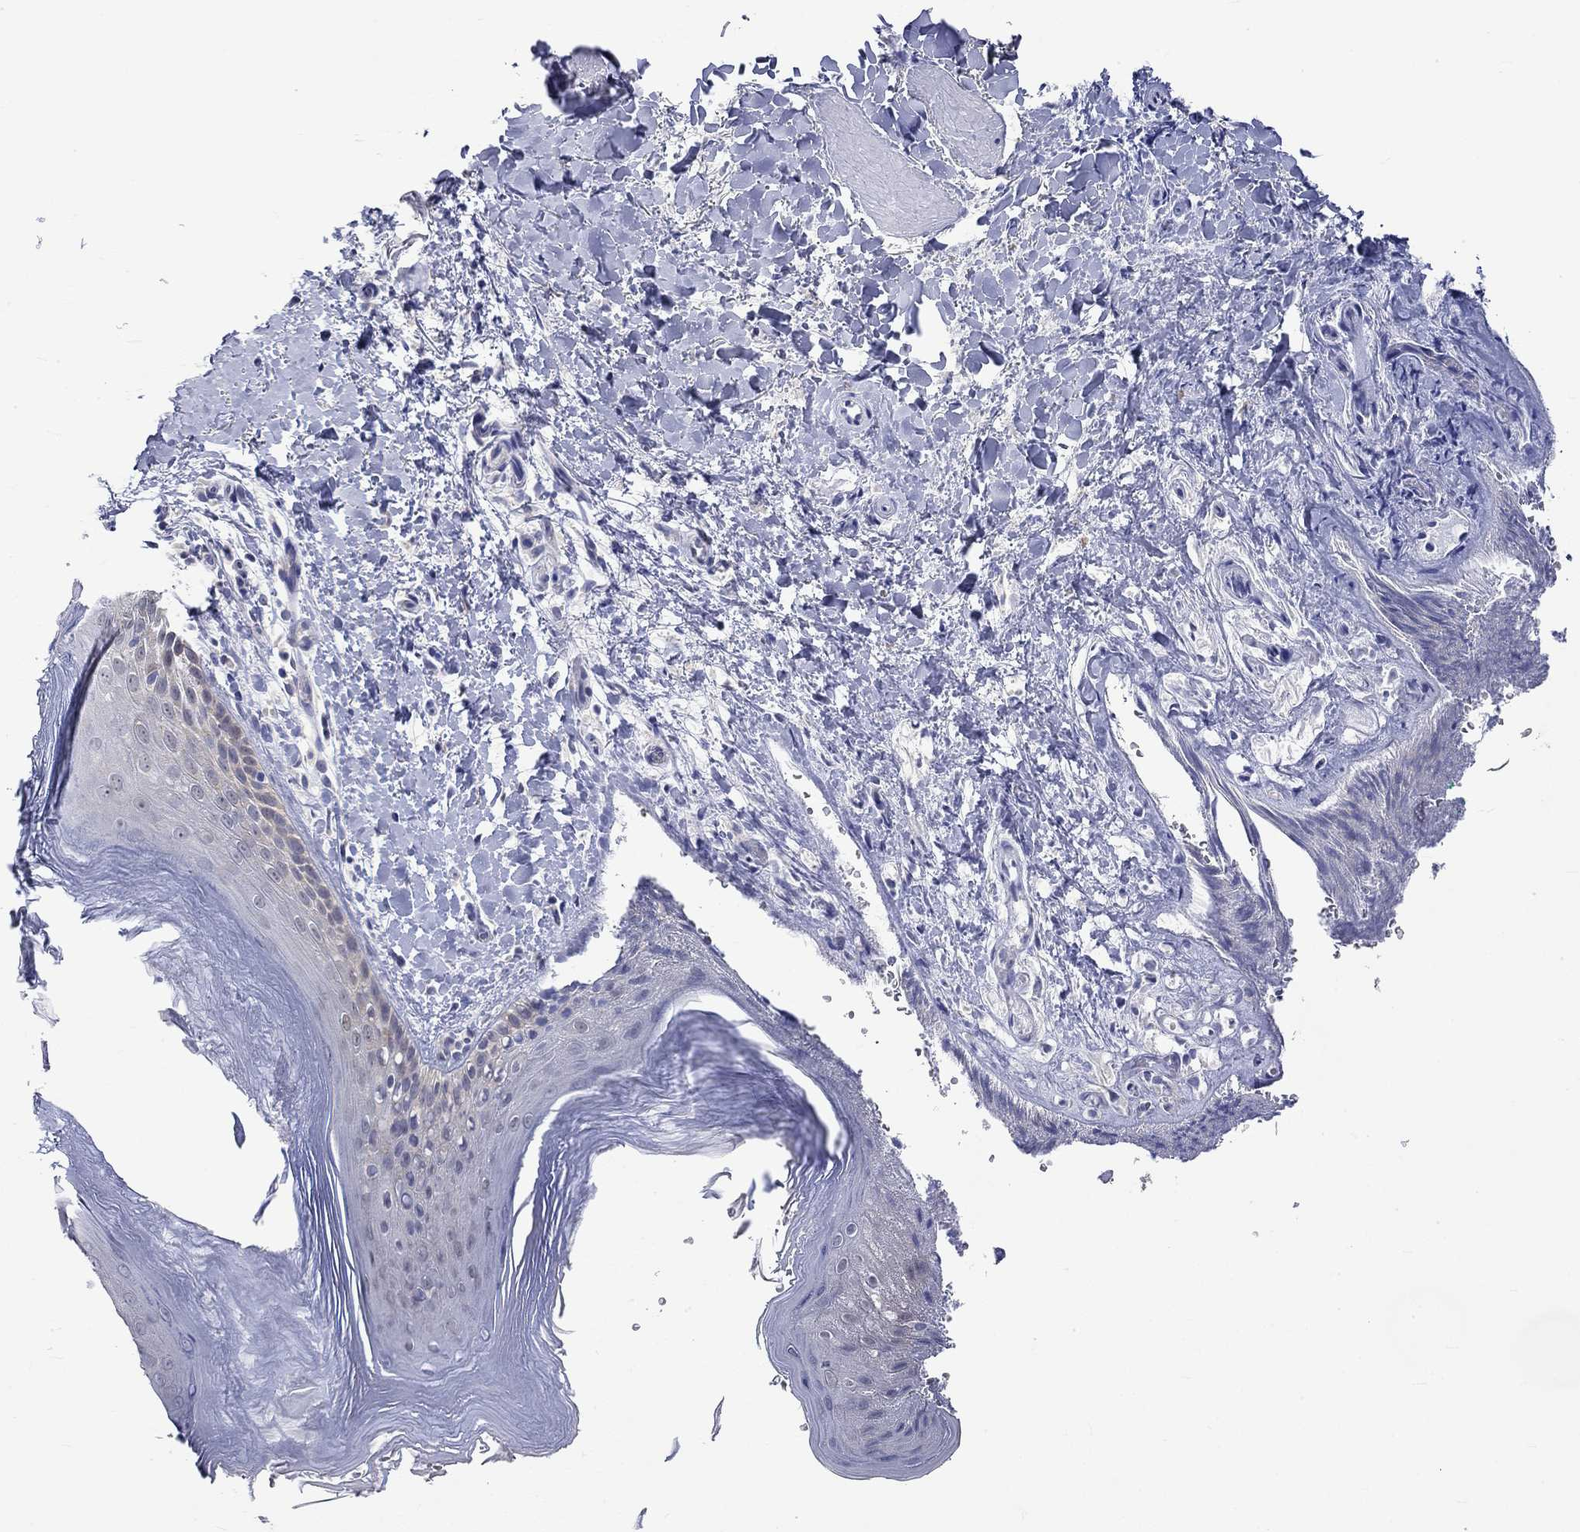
{"staining": {"intensity": "negative", "quantity": "none", "location": "none"}, "tissue": "skin", "cell_type": "Epidermal cells", "image_type": "normal", "snomed": [{"axis": "morphology", "description": "Normal tissue, NOS"}, {"axis": "topography", "description": "Anal"}], "caption": "Epidermal cells show no significant positivity in normal skin. (DAB IHC, high magnification).", "gene": "CERS1", "patient": {"sex": "male", "age": 36}}